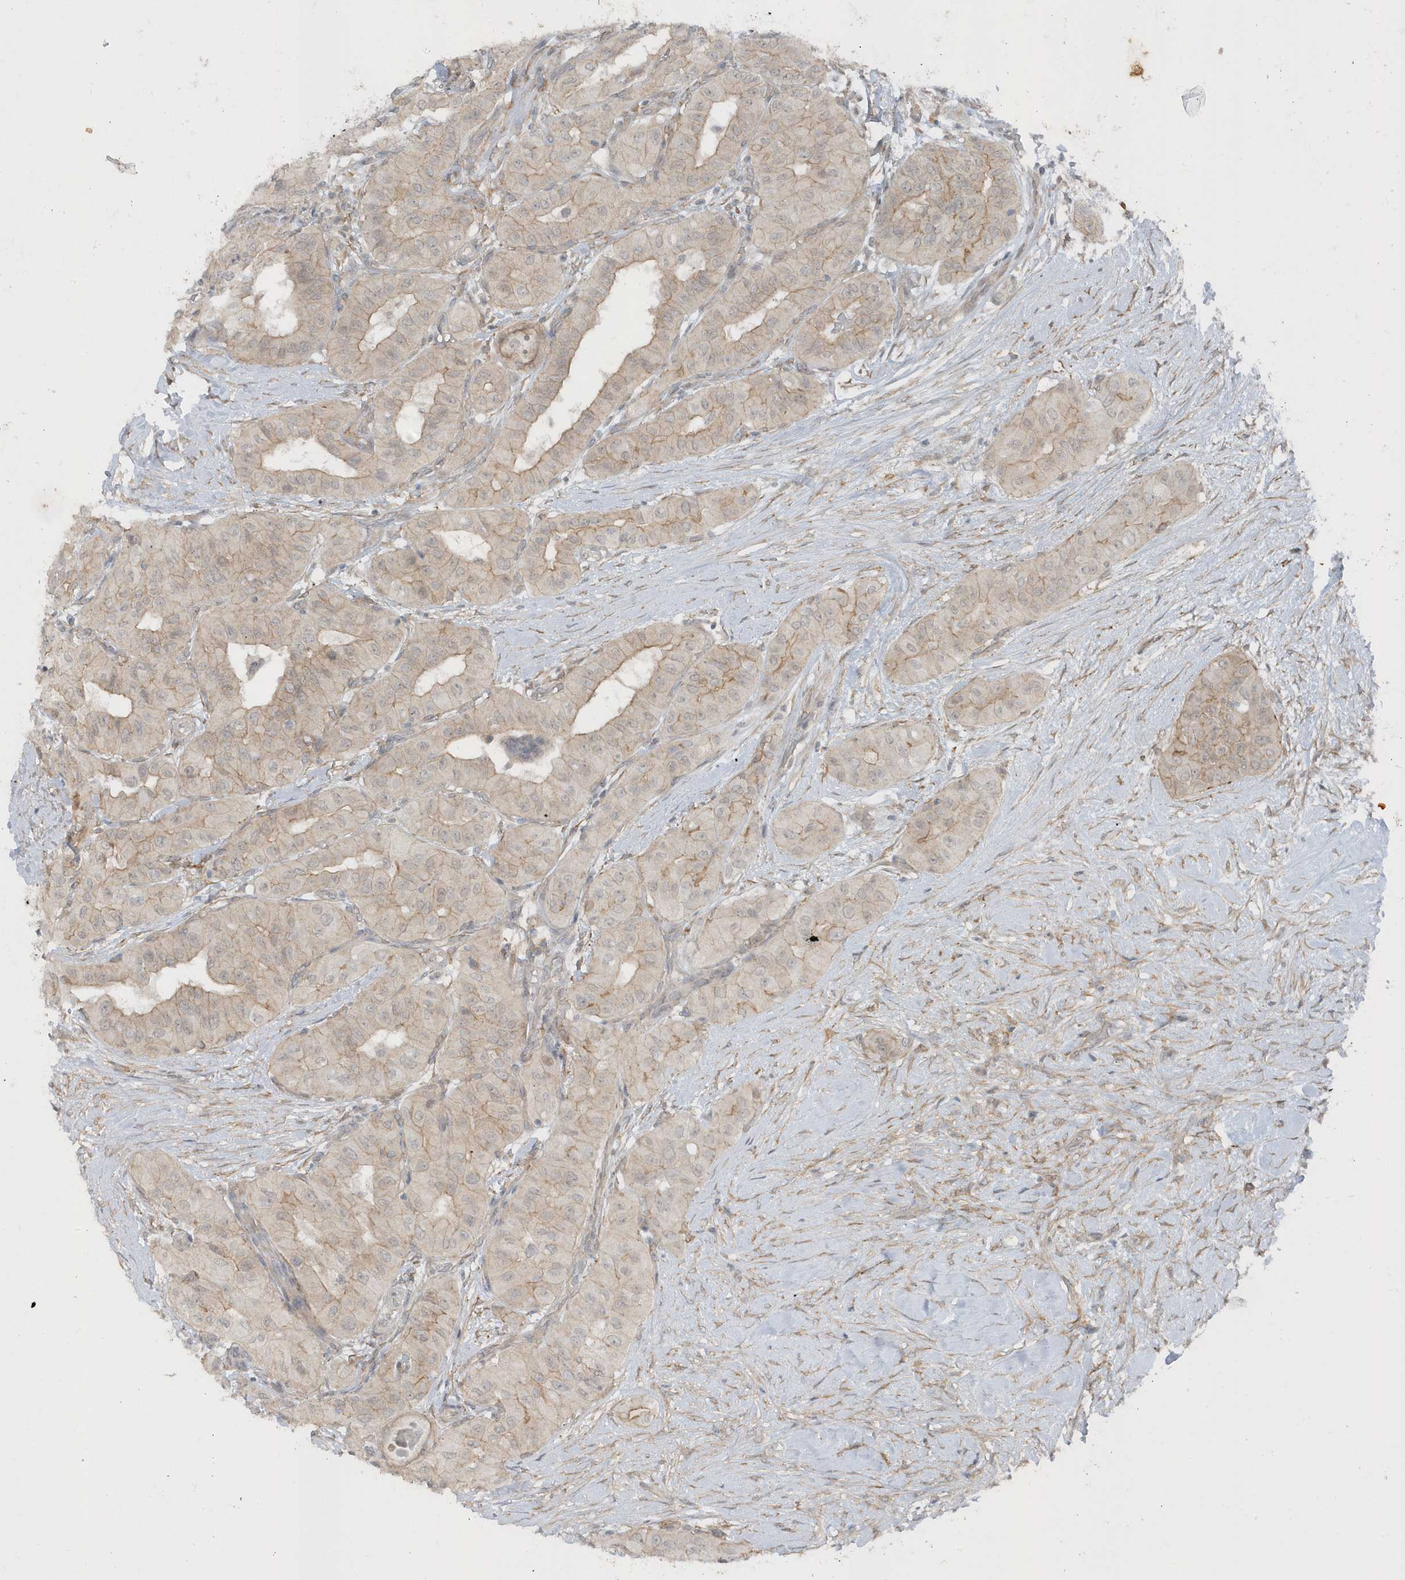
{"staining": {"intensity": "weak", "quantity": "<25%", "location": "cytoplasmic/membranous"}, "tissue": "thyroid cancer", "cell_type": "Tumor cells", "image_type": "cancer", "snomed": [{"axis": "morphology", "description": "Papillary adenocarcinoma, NOS"}, {"axis": "topography", "description": "Thyroid gland"}], "caption": "Immunohistochemical staining of human thyroid papillary adenocarcinoma shows no significant positivity in tumor cells.", "gene": "PARD3B", "patient": {"sex": "female", "age": 59}}